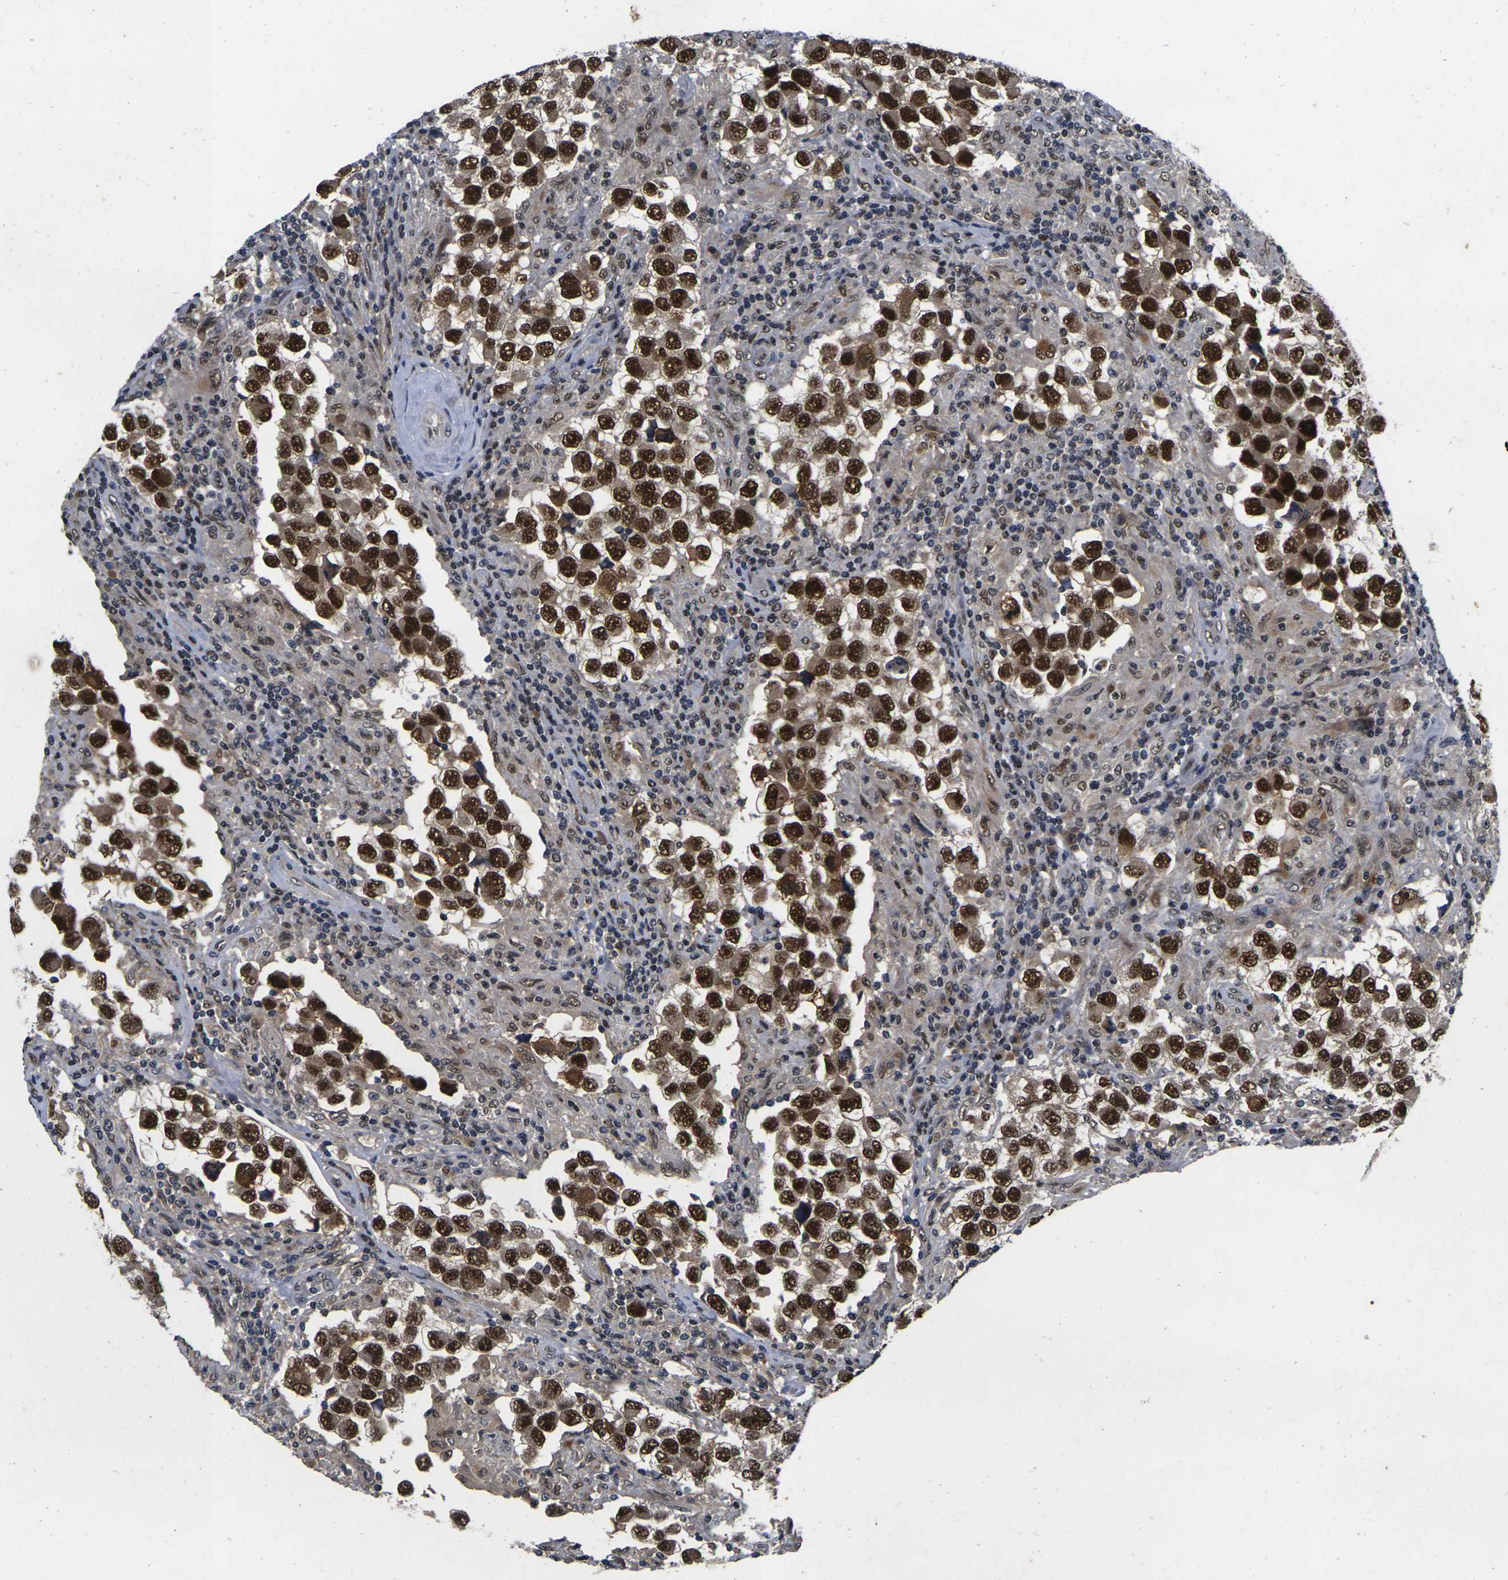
{"staining": {"intensity": "strong", "quantity": ">75%", "location": "nuclear"}, "tissue": "testis cancer", "cell_type": "Tumor cells", "image_type": "cancer", "snomed": [{"axis": "morphology", "description": "Carcinoma, Embryonal, NOS"}, {"axis": "topography", "description": "Testis"}], "caption": "Embryonal carcinoma (testis) stained with IHC demonstrates strong nuclear expression in about >75% of tumor cells.", "gene": "GTF2E1", "patient": {"sex": "male", "age": 21}}